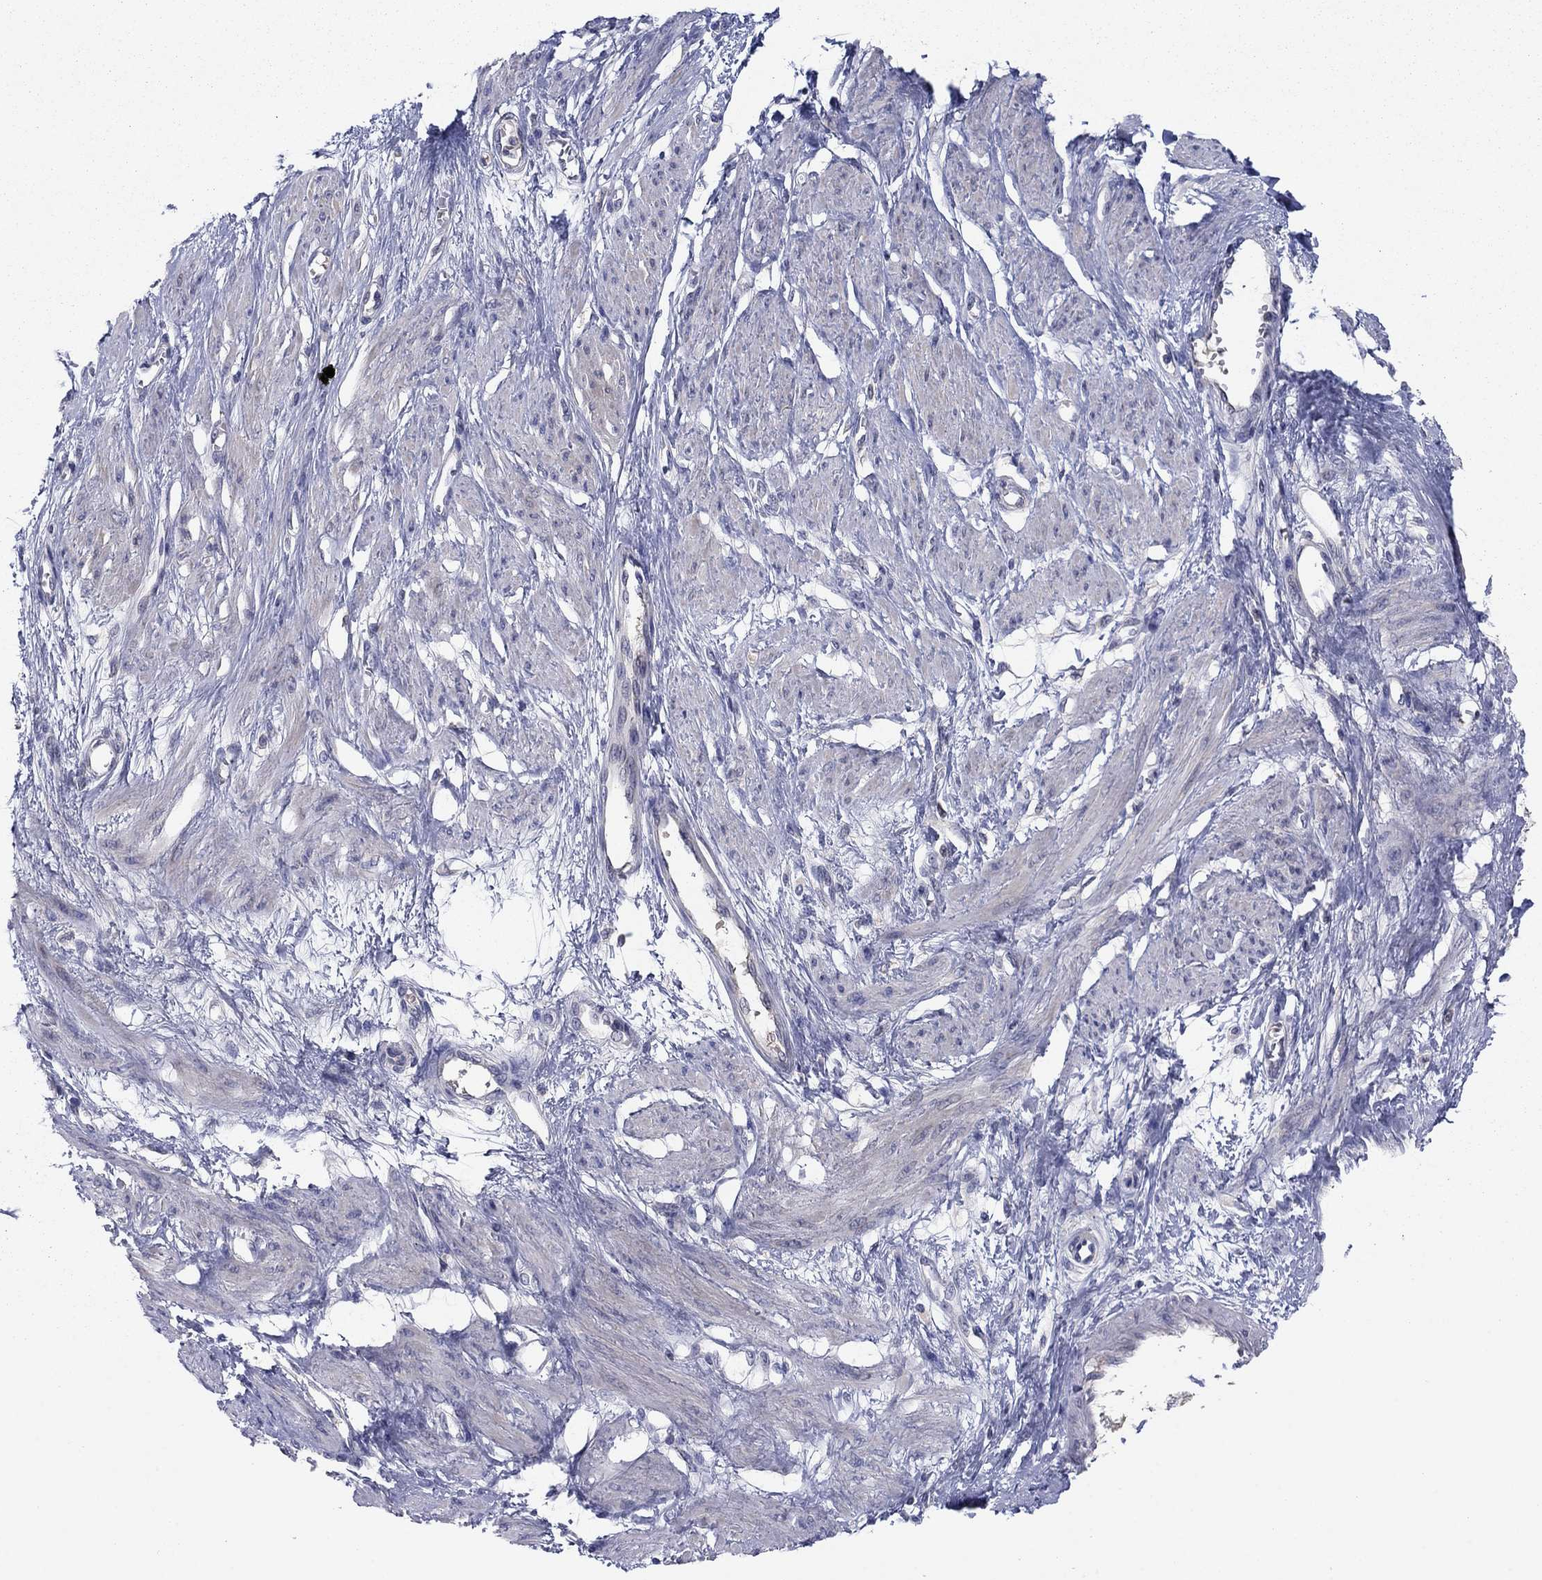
{"staining": {"intensity": "negative", "quantity": "none", "location": "none"}, "tissue": "smooth muscle", "cell_type": "Smooth muscle cells", "image_type": "normal", "snomed": [{"axis": "morphology", "description": "Normal tissue, NOS"}, {"axis": "topography", "description": "Smooth muscle"}, {"axis": "topography", "description": "Uterus"}], "caption": "There is no significant positivity in smooth muscle cells of smooth muscle. (Stains: DAB IHC with hematoxylin counter stain, Microscopy: brightfield microscopy at high magnification).", "gene": "GRHPR", "patient": {"sex": "female", "age": 39}}